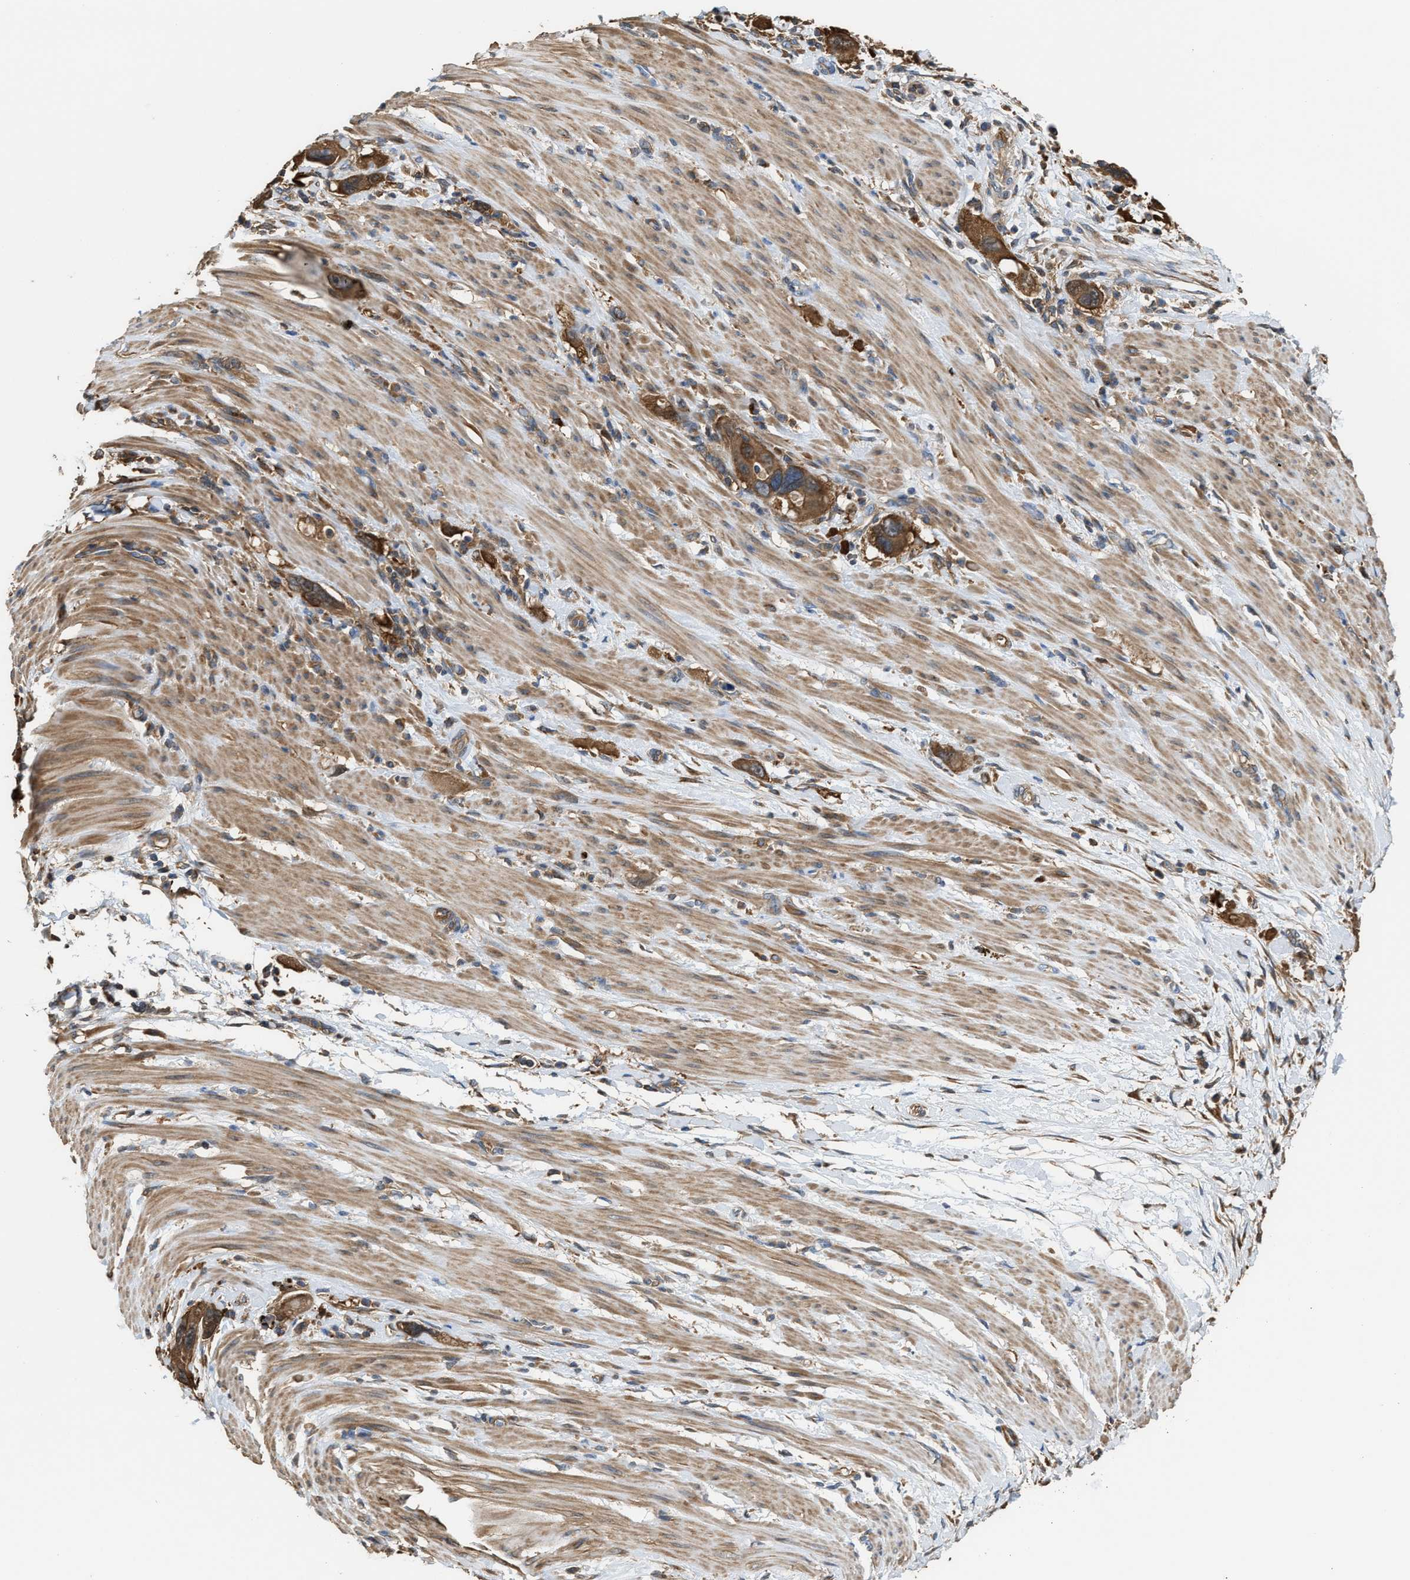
{"staining": {"intensity": "moderate", "quantity": ">75%", "location": "cytoplasmic/membranous"}, "tissue": "pancreatic cancer", "cell_type": "Tumor cells", "image_type": "cancer", "snomed": [{"axis": "morphology", "description": "Adenocarcinoma, NOS"}, {"axis": "topography", "description": "Pancreas"}], "caption": "Adenocarcinoma (pancreatic) stained with a protein marker demonstrates moderate staining in tumor cells.", "gene": "ATIC", "patient": {"sex": "female", "age": 70}}